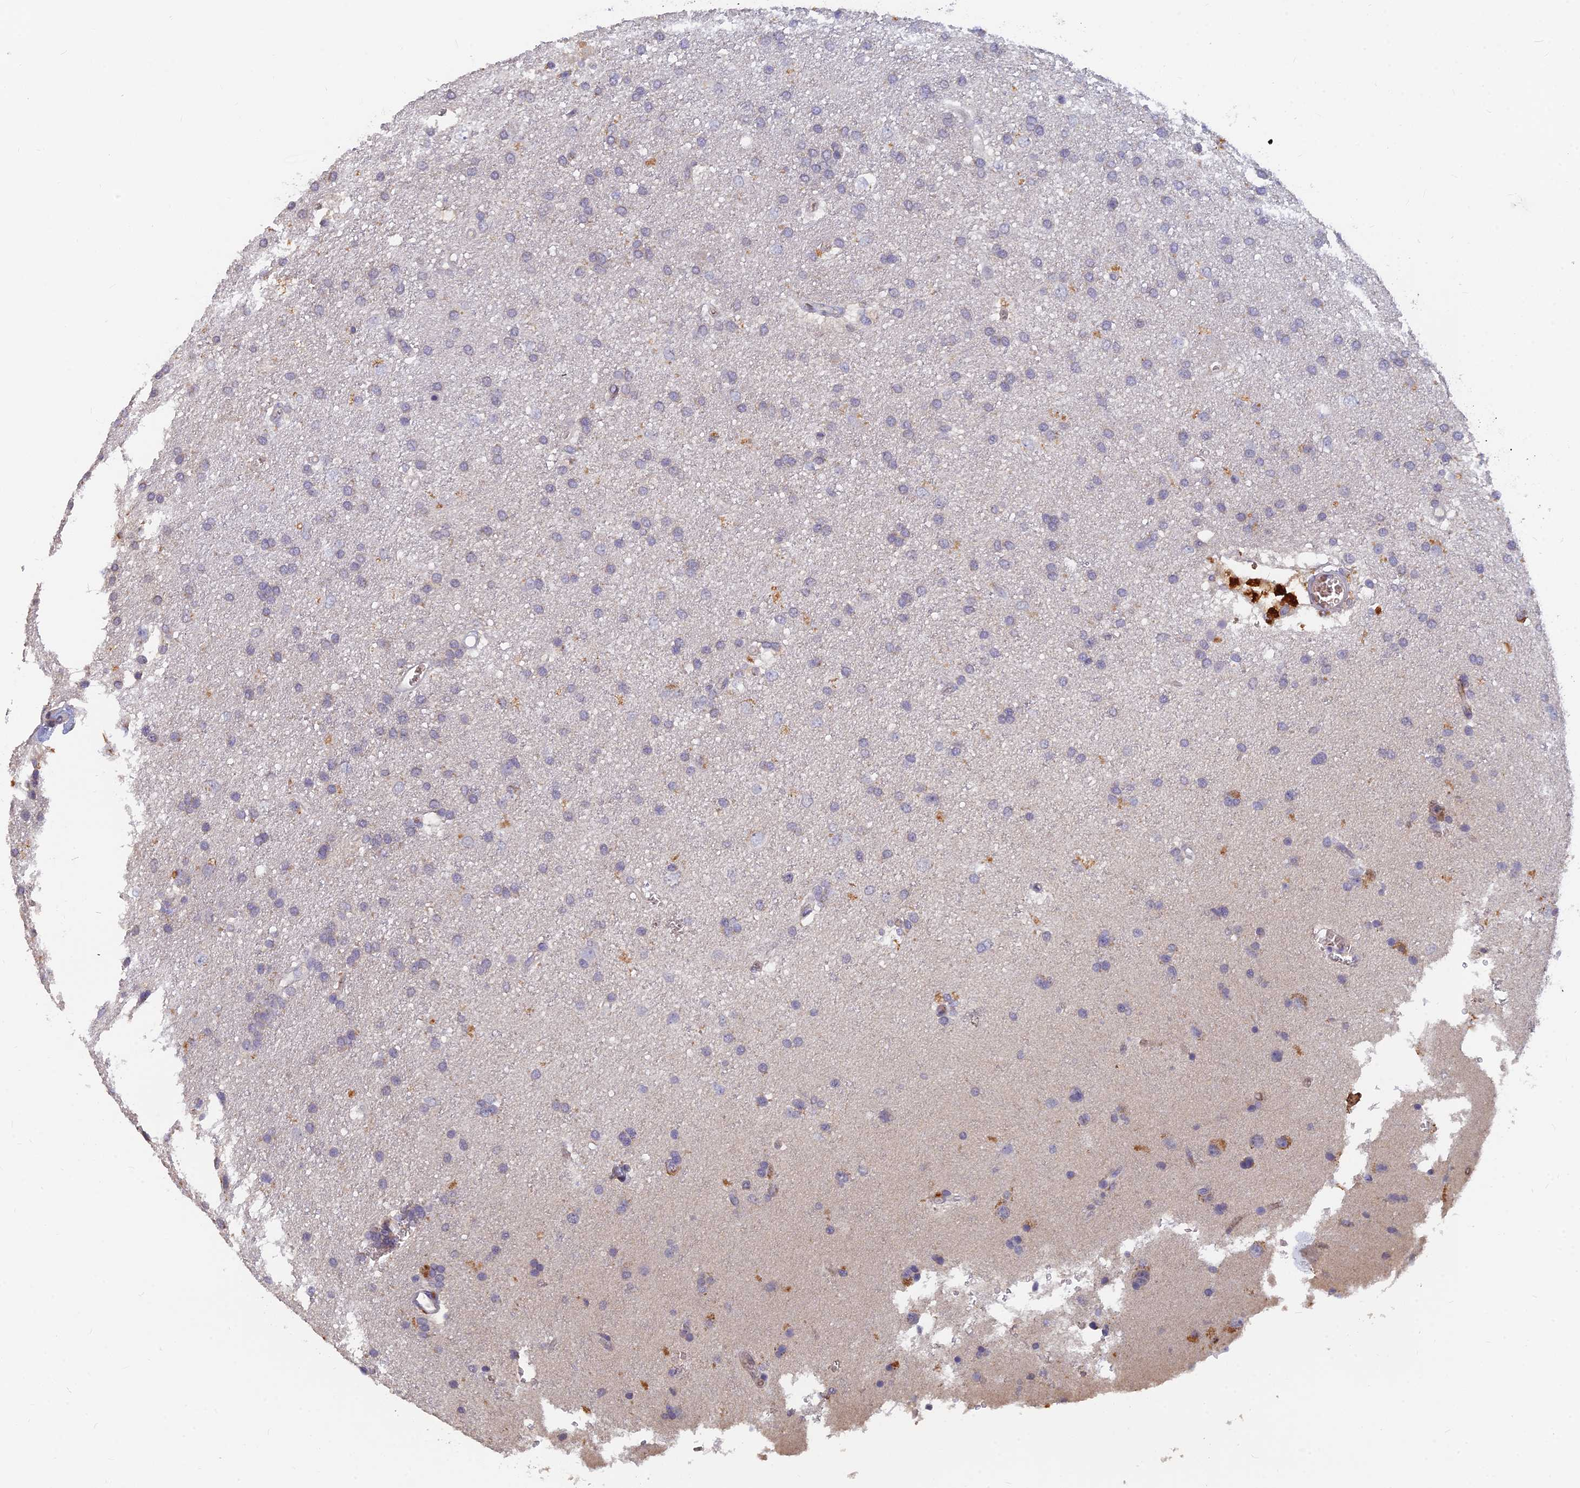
{"staining": {"intensity": "negative", "quantity": "none", "location": "none"}, "tissue": "glioma", "cell_type": "Tumor cells", "image_type": "cancer", "snomed": [{"axis": "morphology", "description": "Glioma, malignant, Low grade"}, {"axis": "topography", "description": "Brain"}], "caption": "Immunohistochemical staining of malignant glioma (low-grade) exhibits no significant positivity in tumor cells.", "gene": "ARRDC1", "patient": {"sex": "male", "age": 66}}